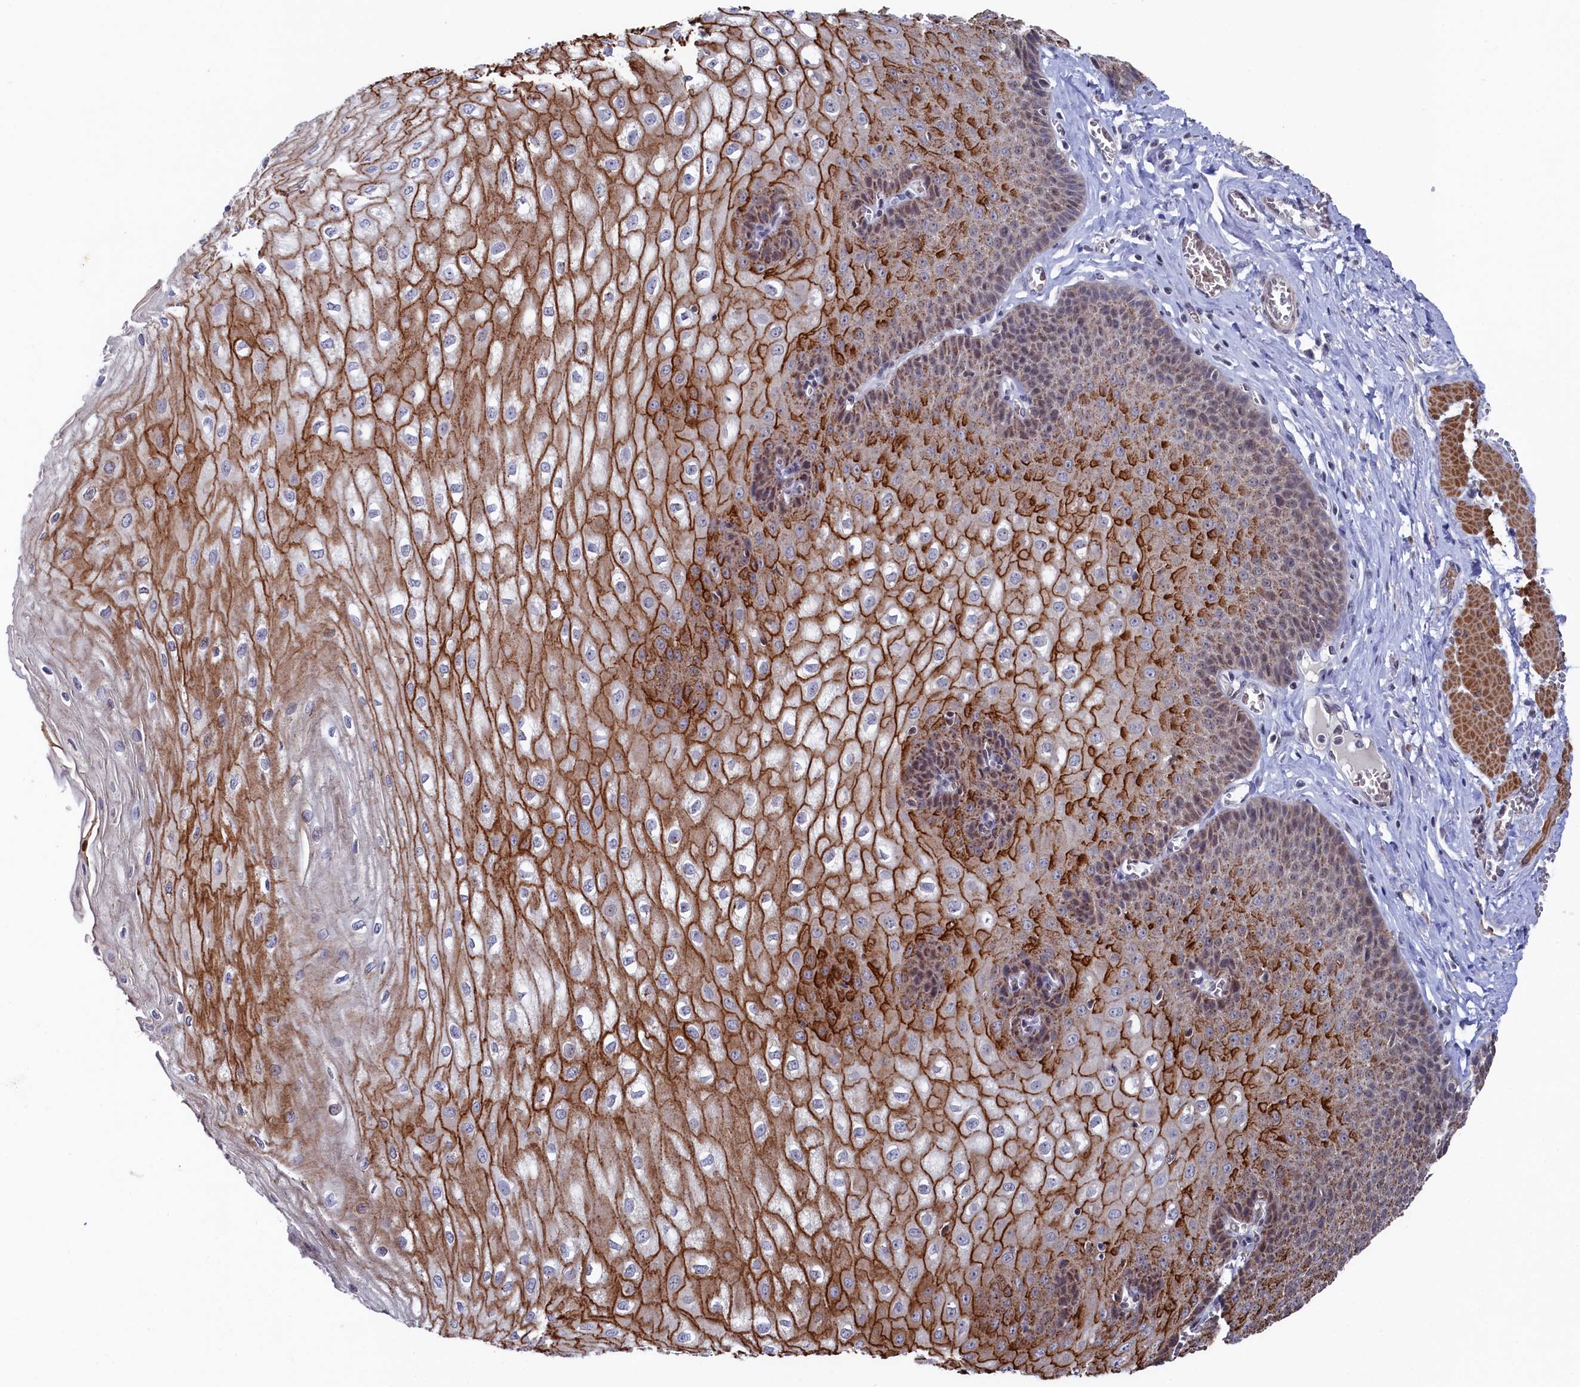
{"staining": {"intensity": "strong", "quantity": "25%-75%", "location": "cytoplasmic/membranous"}, "tissue": "esophagus", "cell_type": "Squamous epithelial cells", "image_type": "normal", "snomed": [{"axis": "morphology", "description": "Normal tissue, NOS"}, {"axis": "topography", "description": "Esophagus"}], "caption": "Protein expression analysis of benign esophagus demonstrates strong cytoplasmic/membranous staining in approximately 25%-75% of squamous epithelial cells. (IHC, brightfield microscopy, high magnification).", "gene": "TIGD4", "patient": {"sex": "male", "age": 60}}